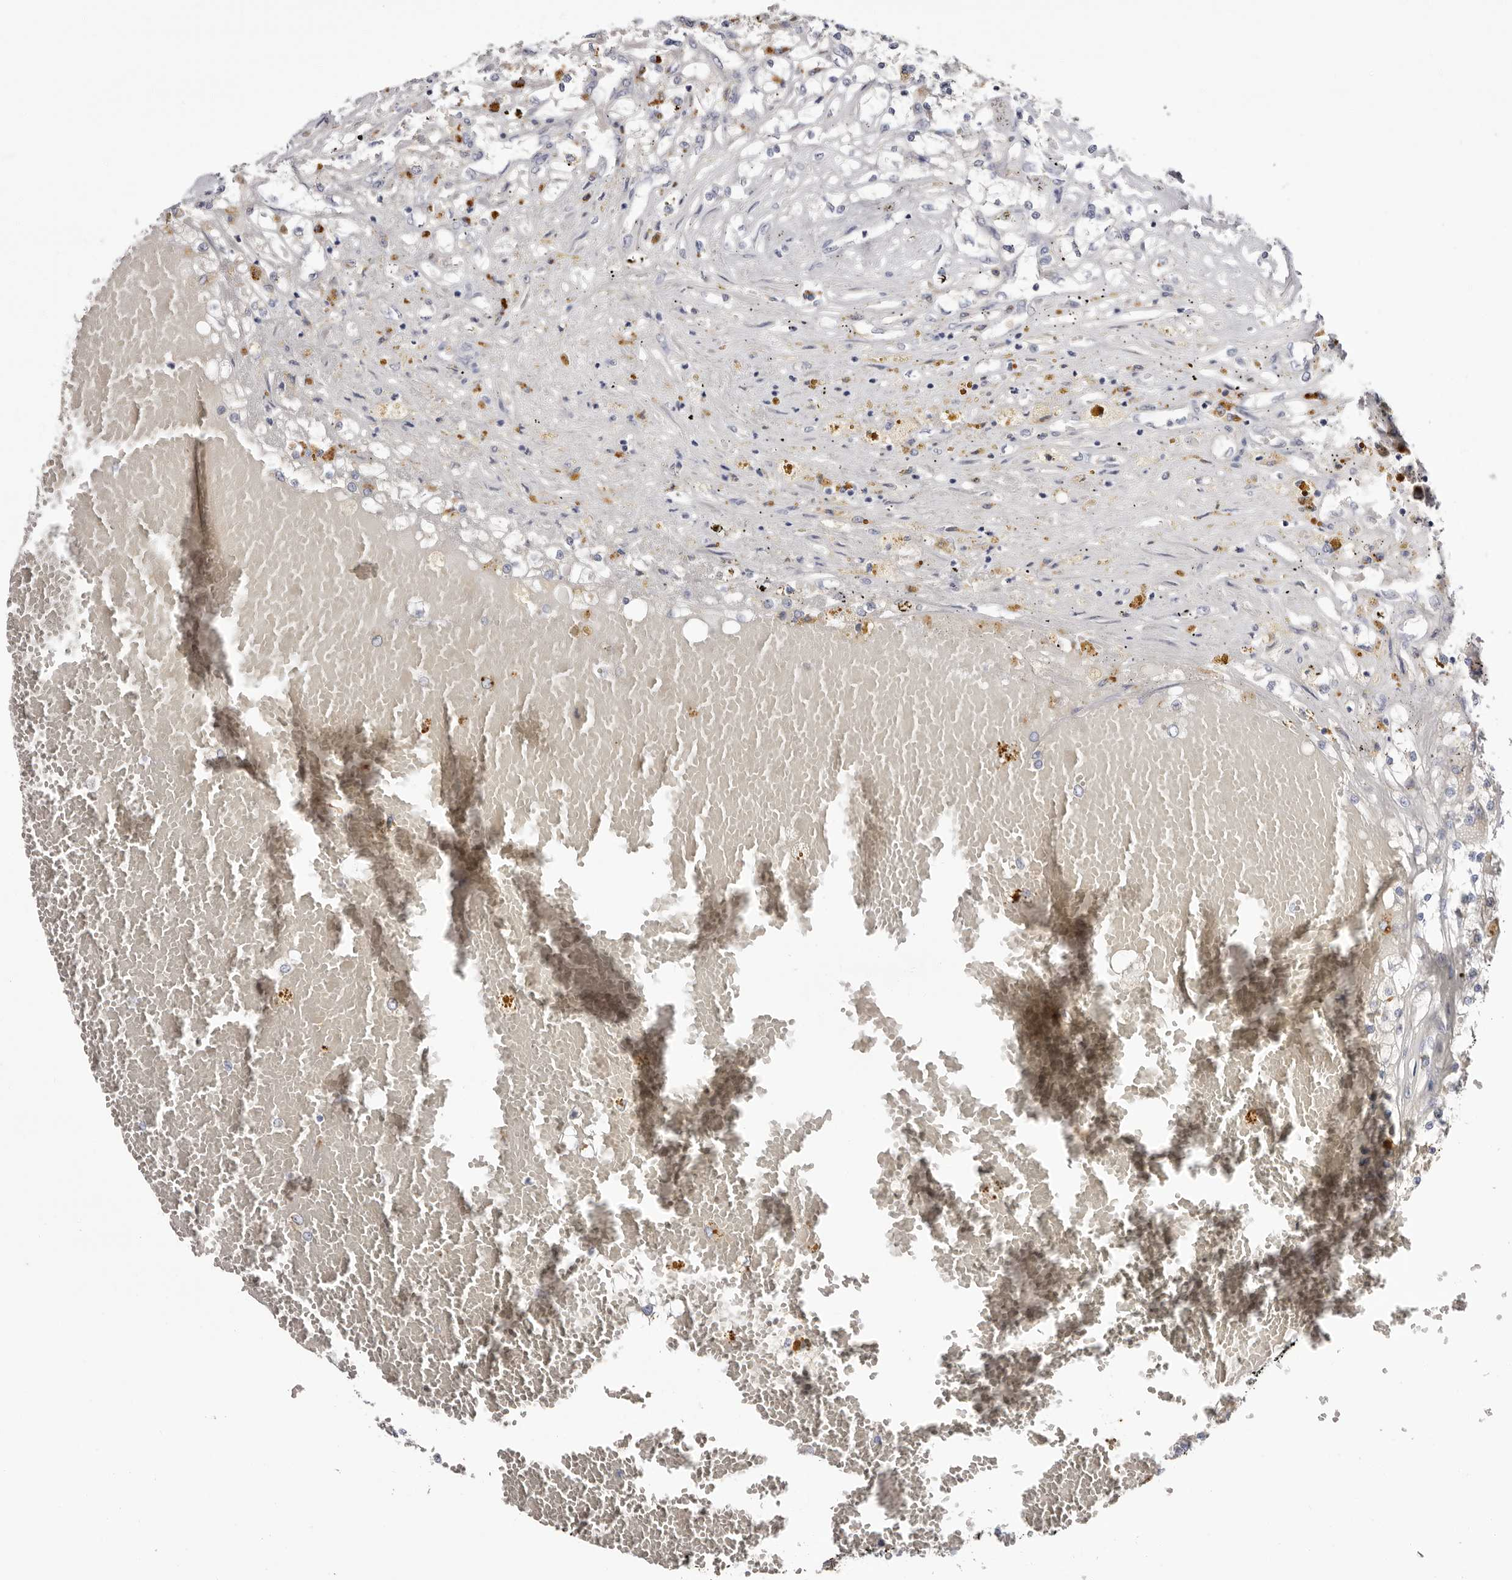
{"staining": {"intensity": "negative", "quantity": "none", "location": "none"}, "tissue": "renal cancer", "cell_type": "Tumor cells", "image_type": "cancer", "snomed": [{"axis": "morphology", "description": "Normal tissue, NOS"}, {"axis": "morphology", "description": "Adenocarcinoma, NOS"}, {"axis": "topography", "description": "Kidney"}], "caption": "A high-resolution image shows immunohistochemistry (IHC) staining of renal cancer, which shows no significant expression in tumor cells.", "gene": "STK16", "patient": {"sex": "male", "age": 68}}